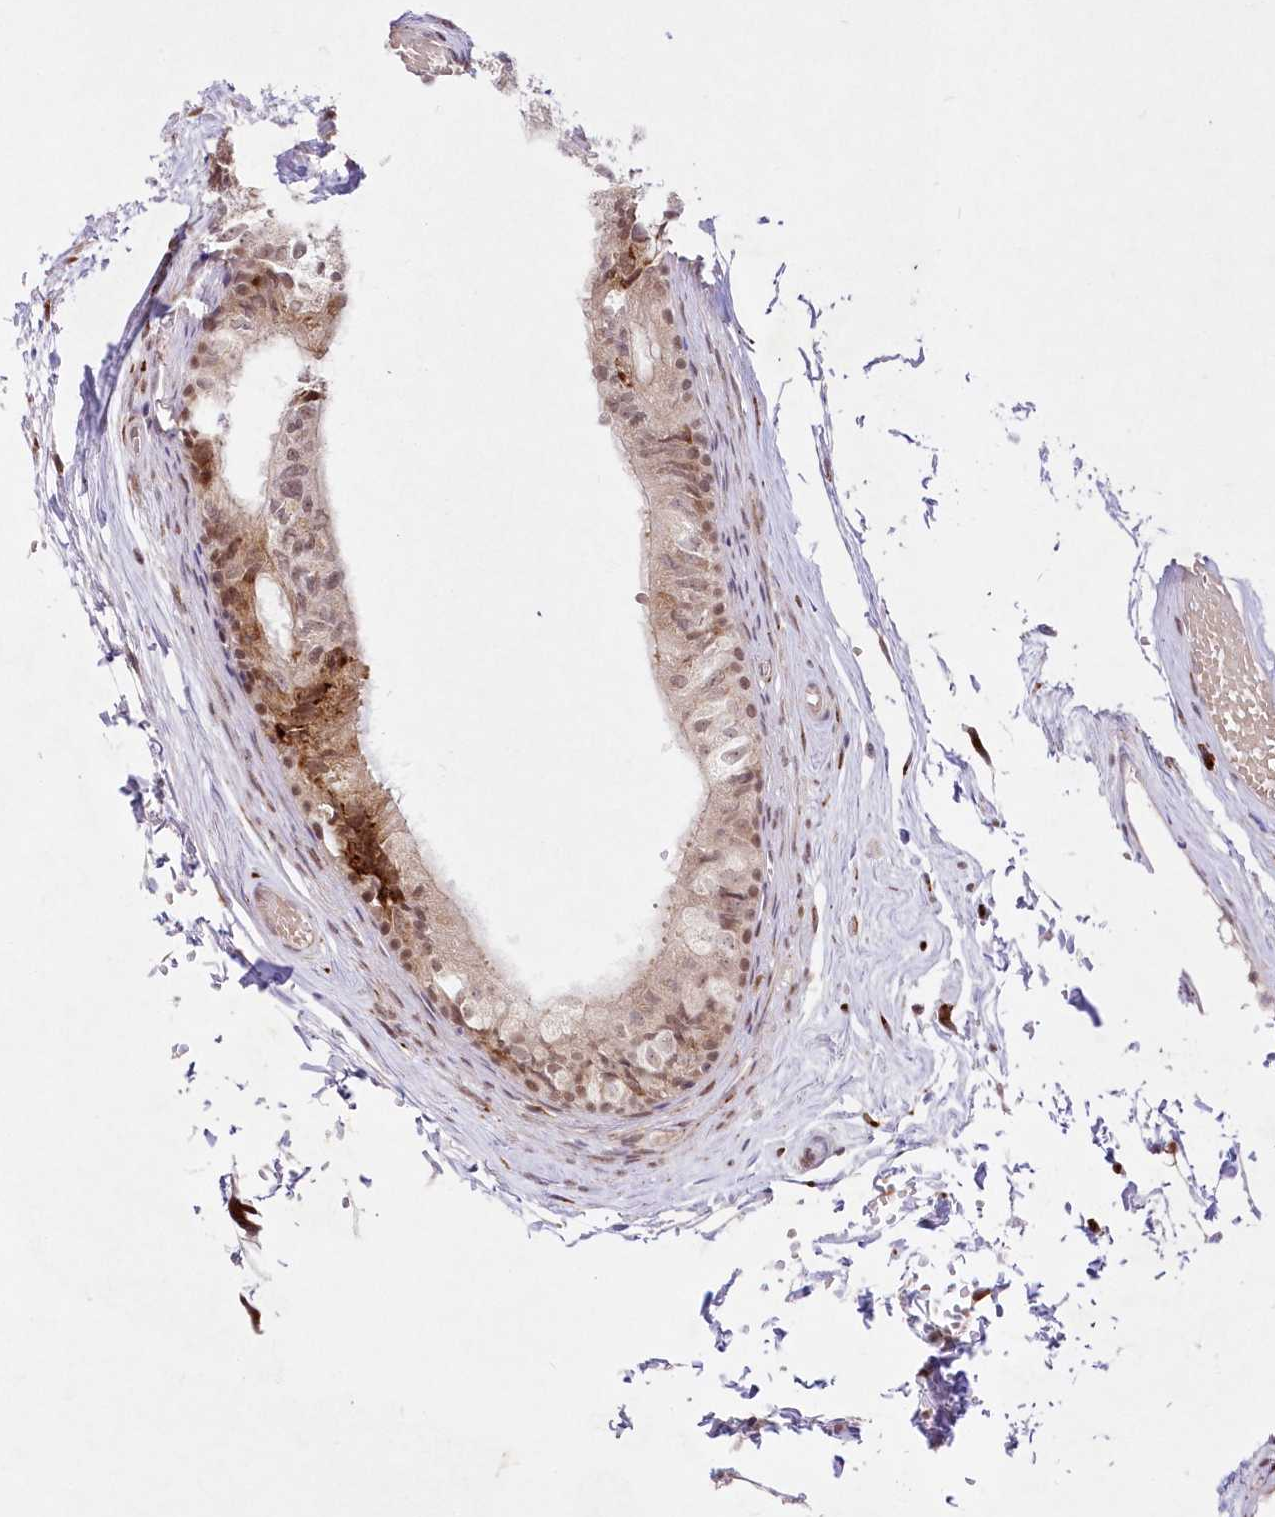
{"staining": {"intensity": "moderate", "quantity": "25%-75%", "location": "cytoplasmic/membranous,nuclear"}, "tissue": "epididymis", "cell_type": "Glandular cells", "image_type": "normal", "snomed": [{"axis": "morphology", "description": "Normal tissue, NOS"}, {"axis": "topography", "description": "Epididymis"}], "caption": "A brown stain shows moderate cytoplasmic/membranous,nuclear expression of a protein in glandular cells of unremarkable epididymis. The protein is shown in brown color, while the nuclei are stained blue.", "gene": "LDB1", "patient": {"sex": "male", "age": 79}}